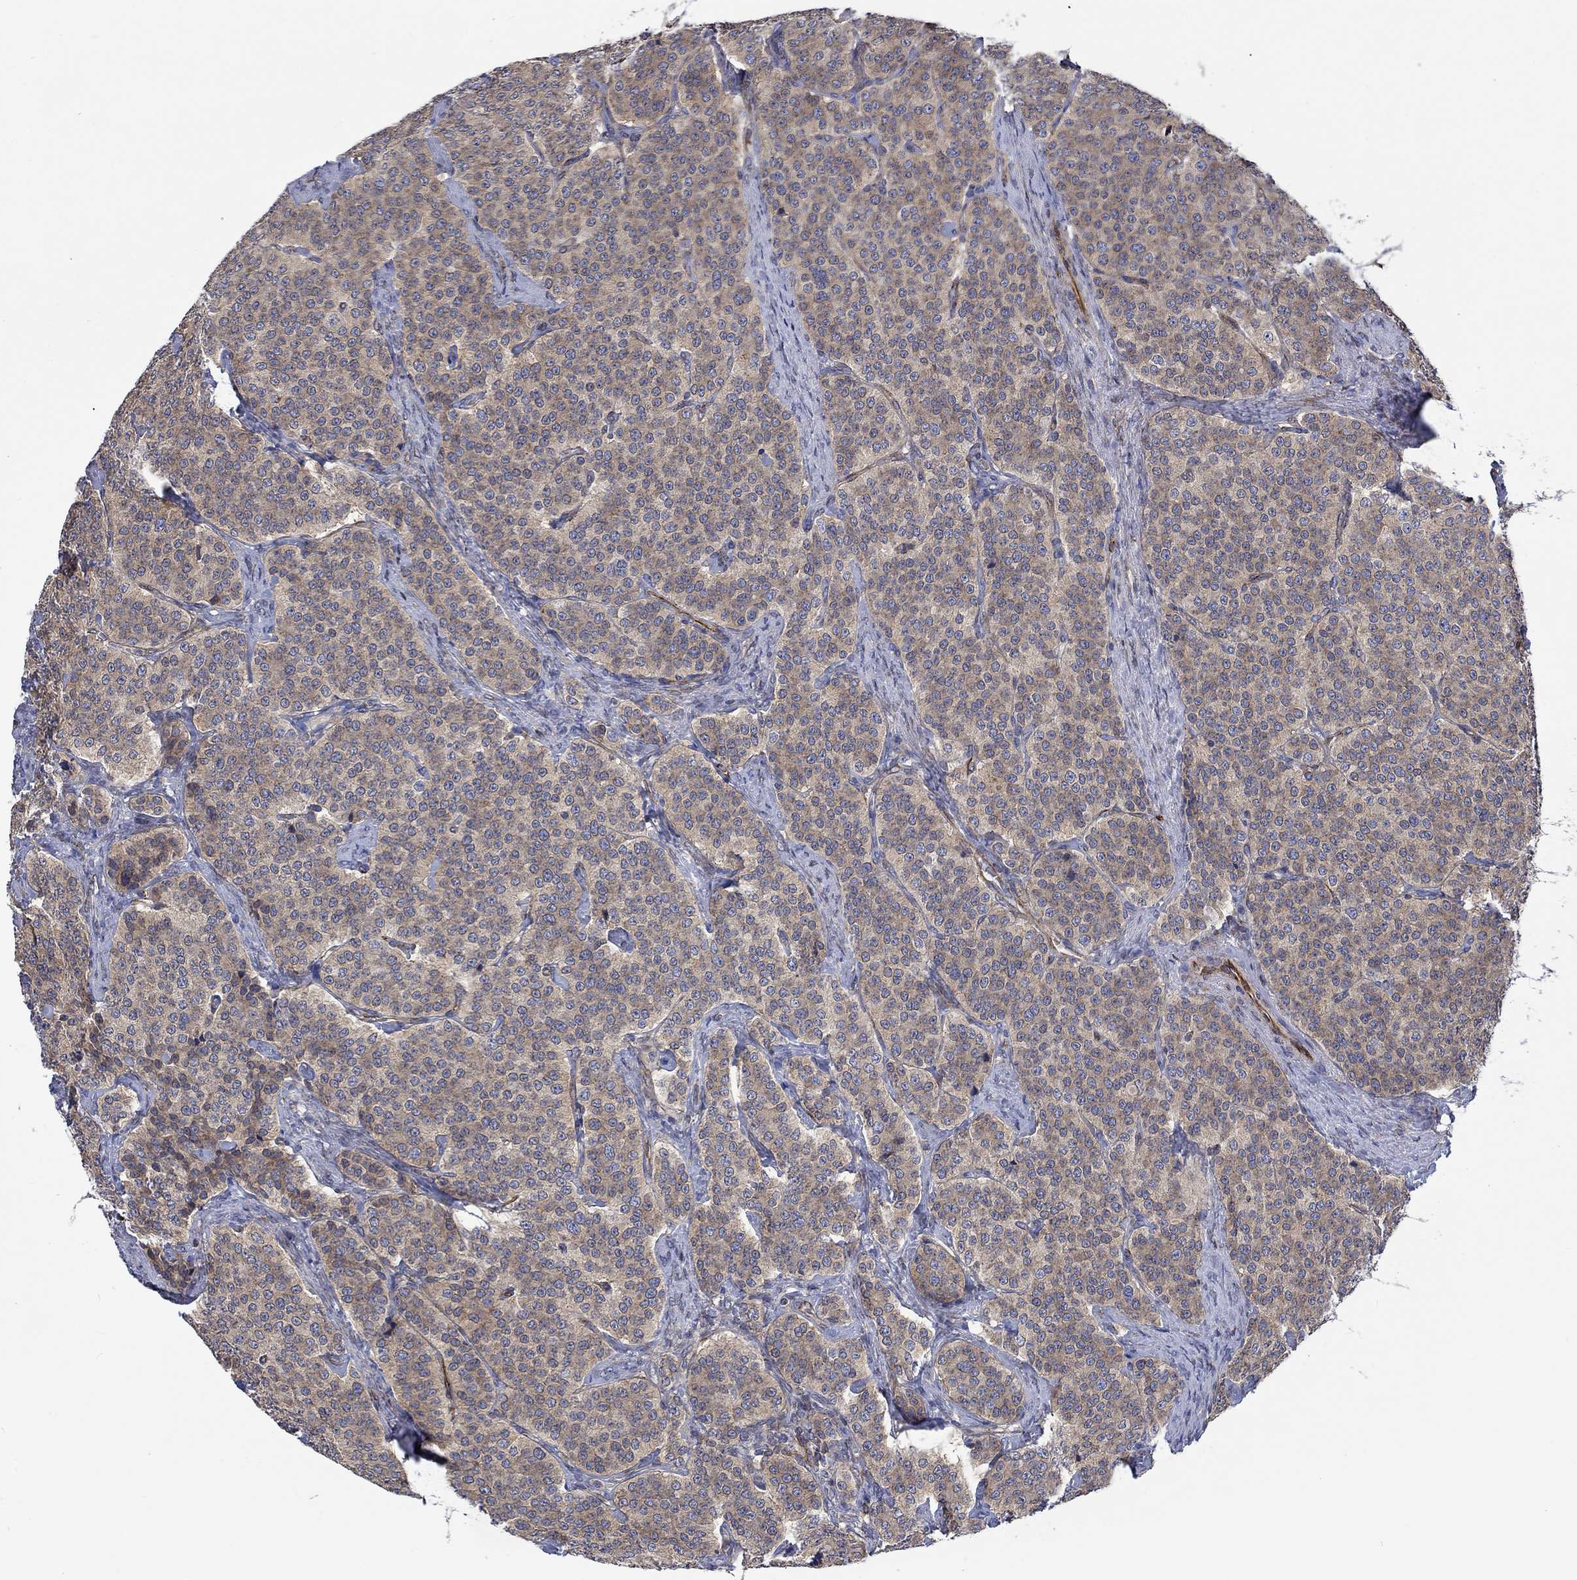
{"staining": {"intensity": "weak", "quantity": "<25%", "location": "cytoplasmic/membranous"}, "tissue": "carcinoid", "cell_type": "Tumor cells", "image_type": "cancer", "snomed": [{"axis": "morphology", "description": "Carcinoid, malignant, NOS"}, {"axis": "topography", "description": "Small intestine"}], "caption": "High magnification brightfield microscopy of carcinoid stained with DAB (brown) and counterstained with hematoxylin (blue): tumor cells show no significant positivity.", "gene": "CAMK1D", "patient": {"sex": "female", "age": 58}}